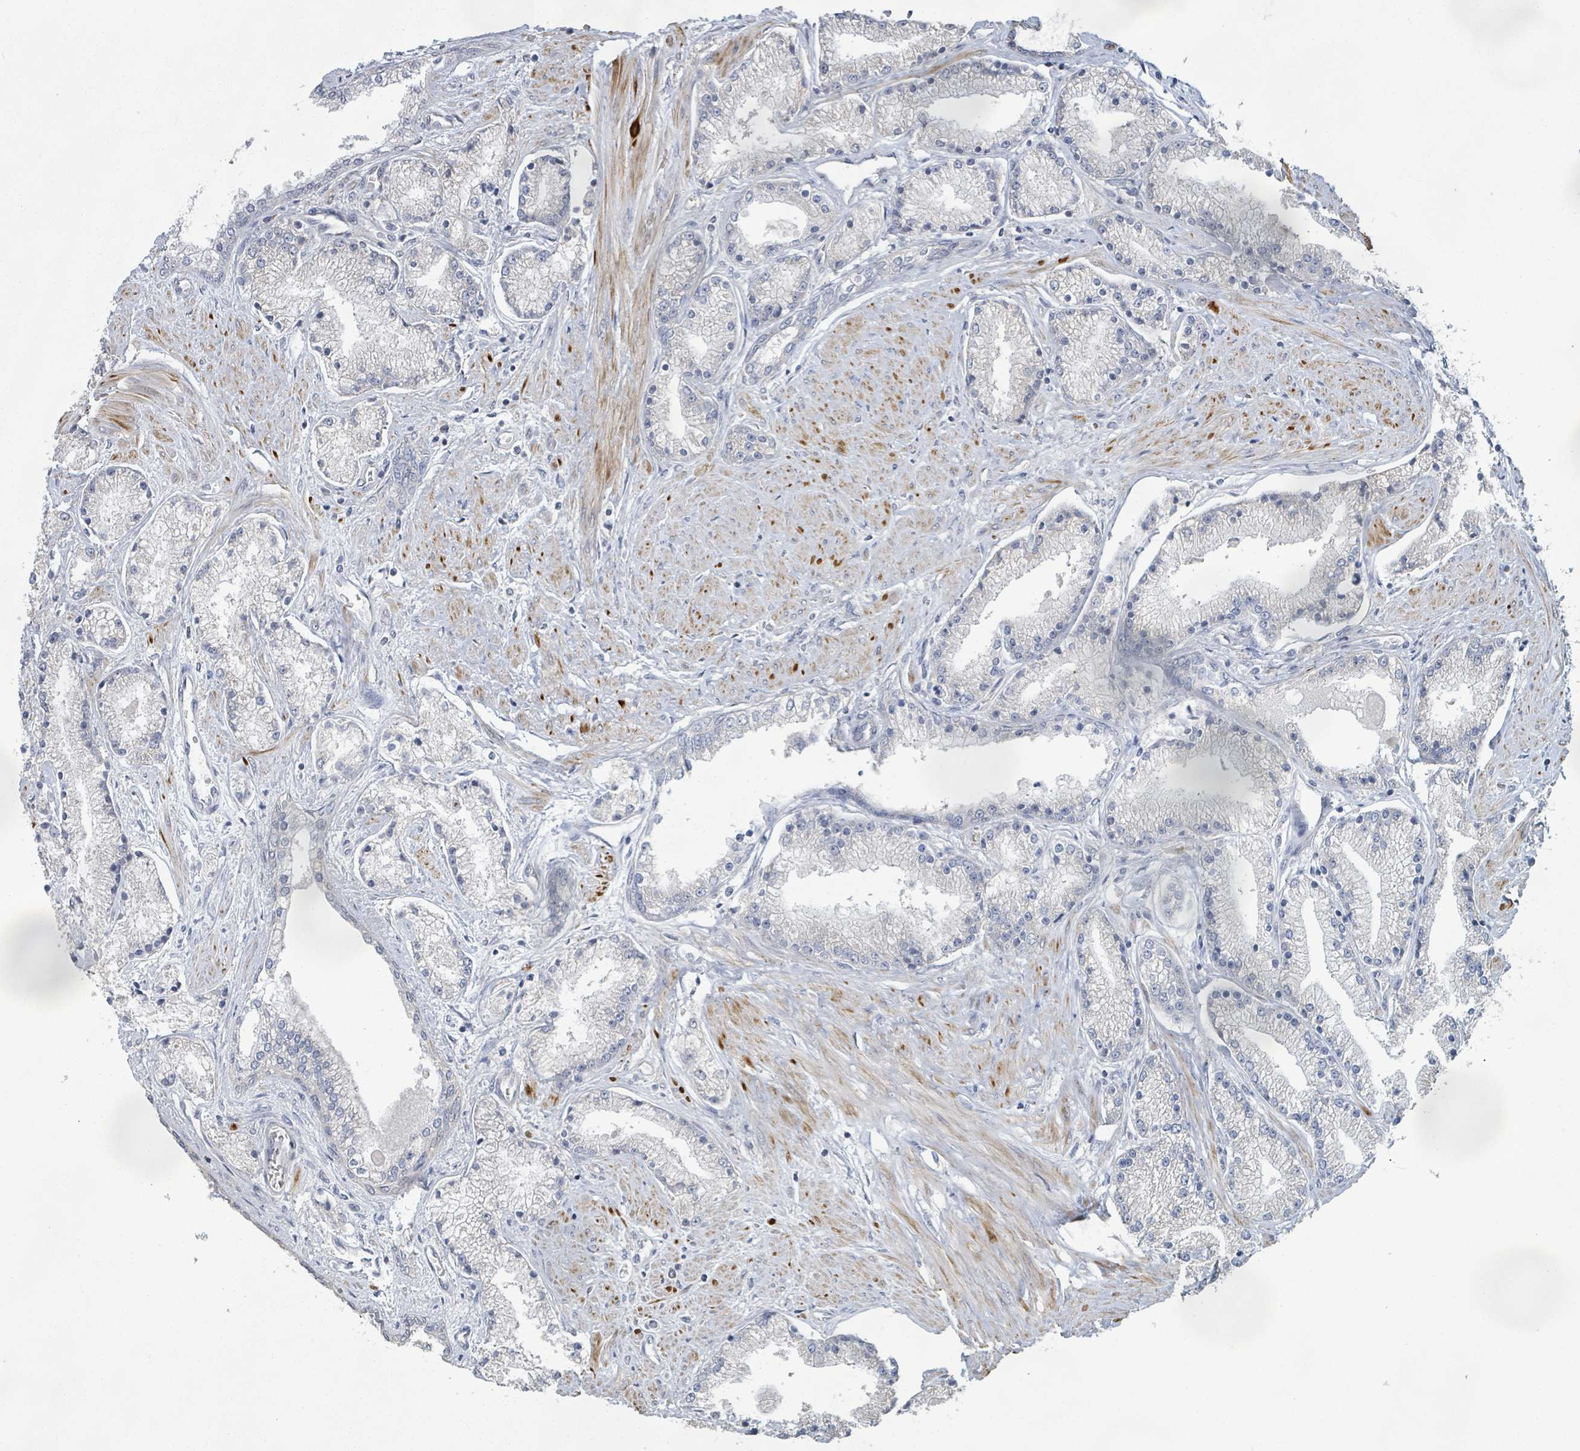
{"staining": {"intensity": "negative", "quantity": "none", "location": "none"}, "tissue": "prostate cancer", "cell_type": "Tumor cells", "image_type": "cancer", "snomed": [{"axis": "morphology", "description": "Adenocarcinoma, High grade"}, {"axis": "topography", "description": "Prostate"}], "caption": "Micrograph shows no protein expression in tumor cells of prostate cancer (adenocarcinoma (high-grade)) tissue. (DAB (3,3'-diaminobenzidine) IHC visualized using brightfield microscopy, high magnification).", "gene": "KCNS2", "patient": {"sex": "male", "age": 67}}